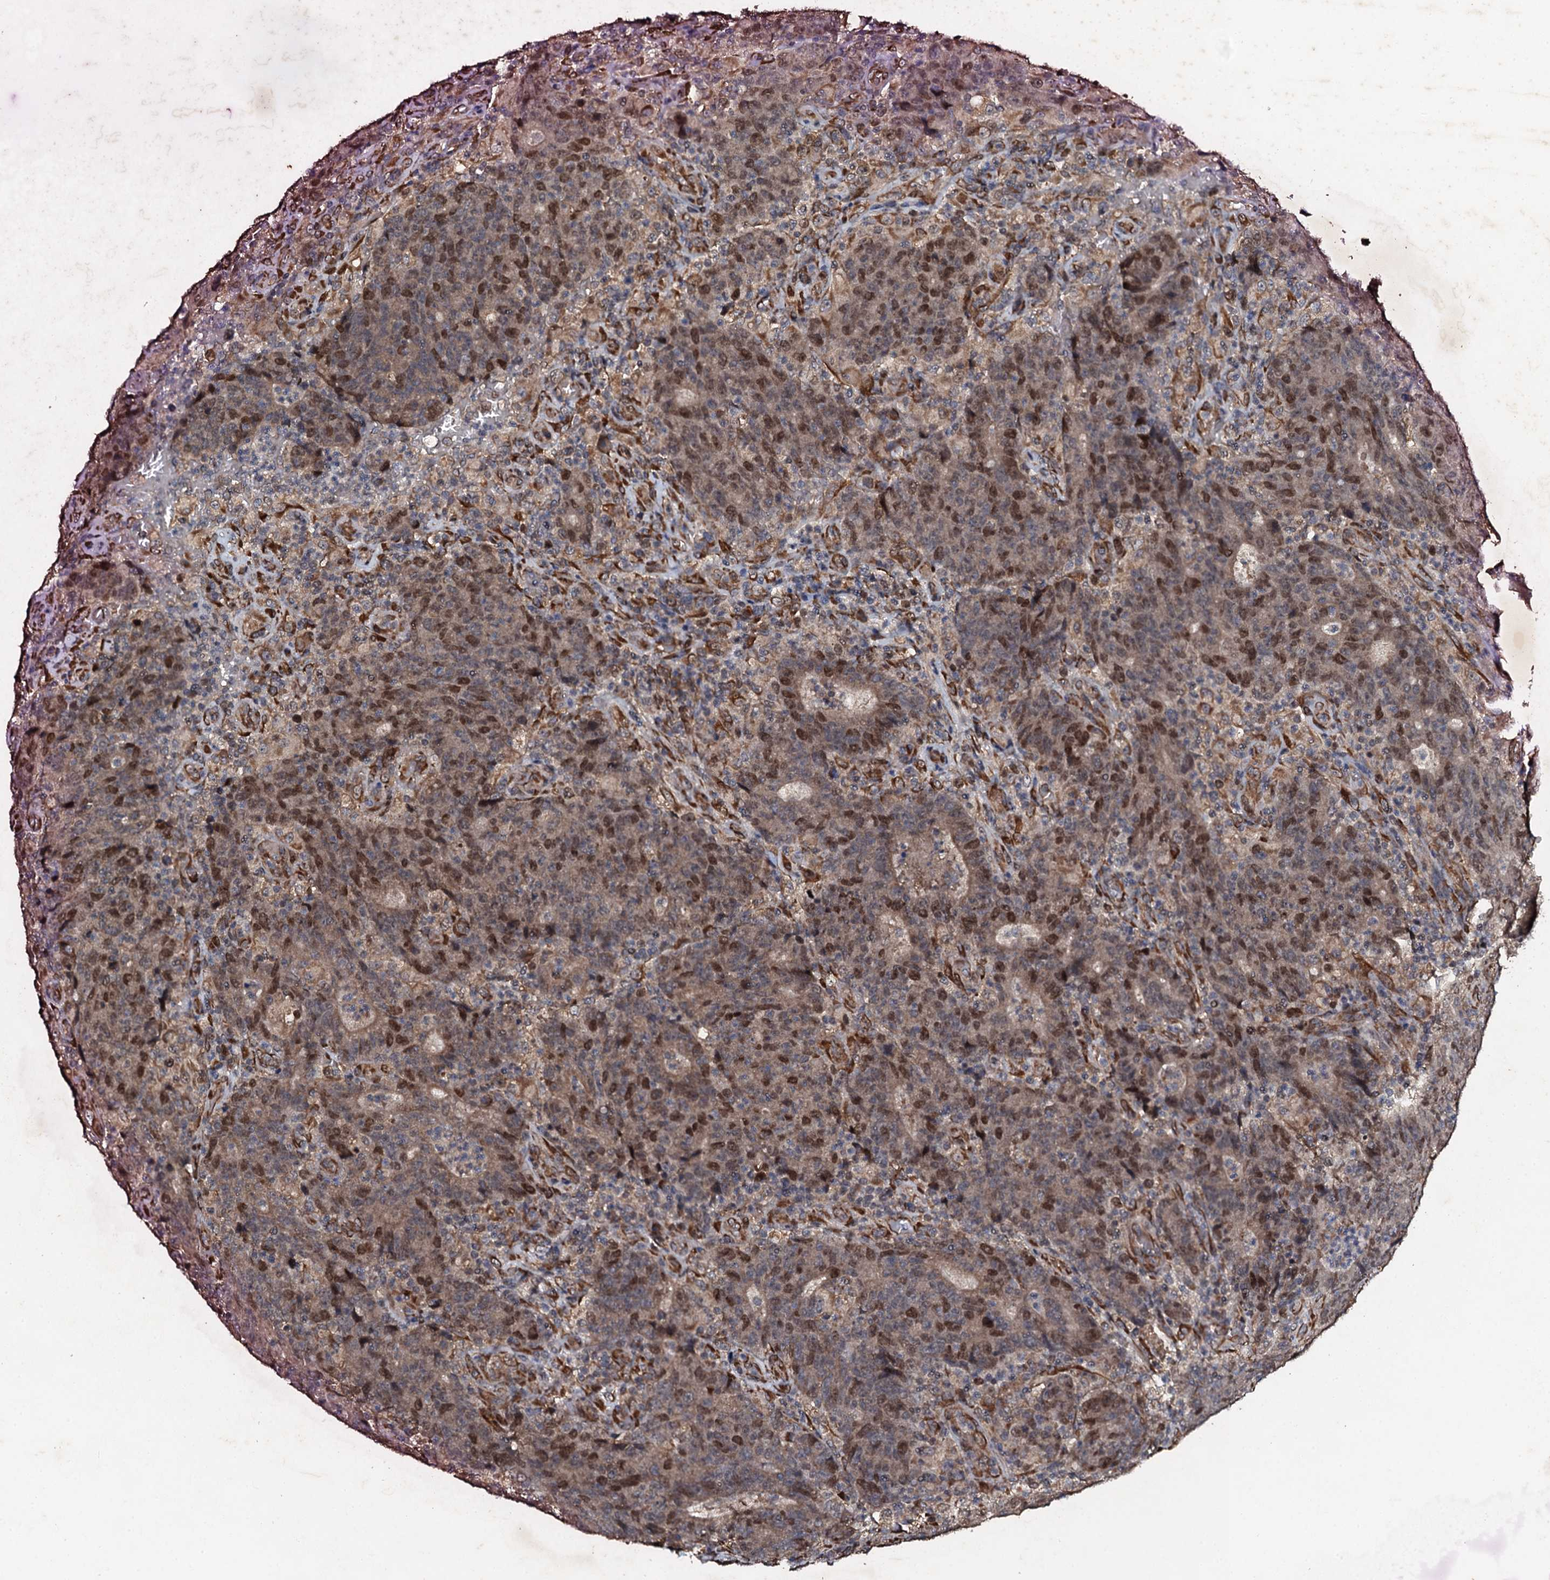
{"staining": {"intensity": "moderate", "quantity": ">75%", "location": "cytoplasmic/membranous,nuclear"}, "tissue": "colorectal cancer", "cell_type": "Tumor cells", "image_type": "cancer", "snomed": [{"axis": "morphology", "description": "Adenocarcinoma, NOS"}, {"axis": "topography", "description": "Colon"}], "caption": "Protein staining by immunohistochemistry displays moderate cytoplasmic/membranous and nuclear staining in approximately >75% of tumor cells in colorectal cancer. (DAB IHC, brown staining for protein, blue staining for nuclei).", "gene": "ADAMTS10", "patient": {"sex": "female", "age": 75}}